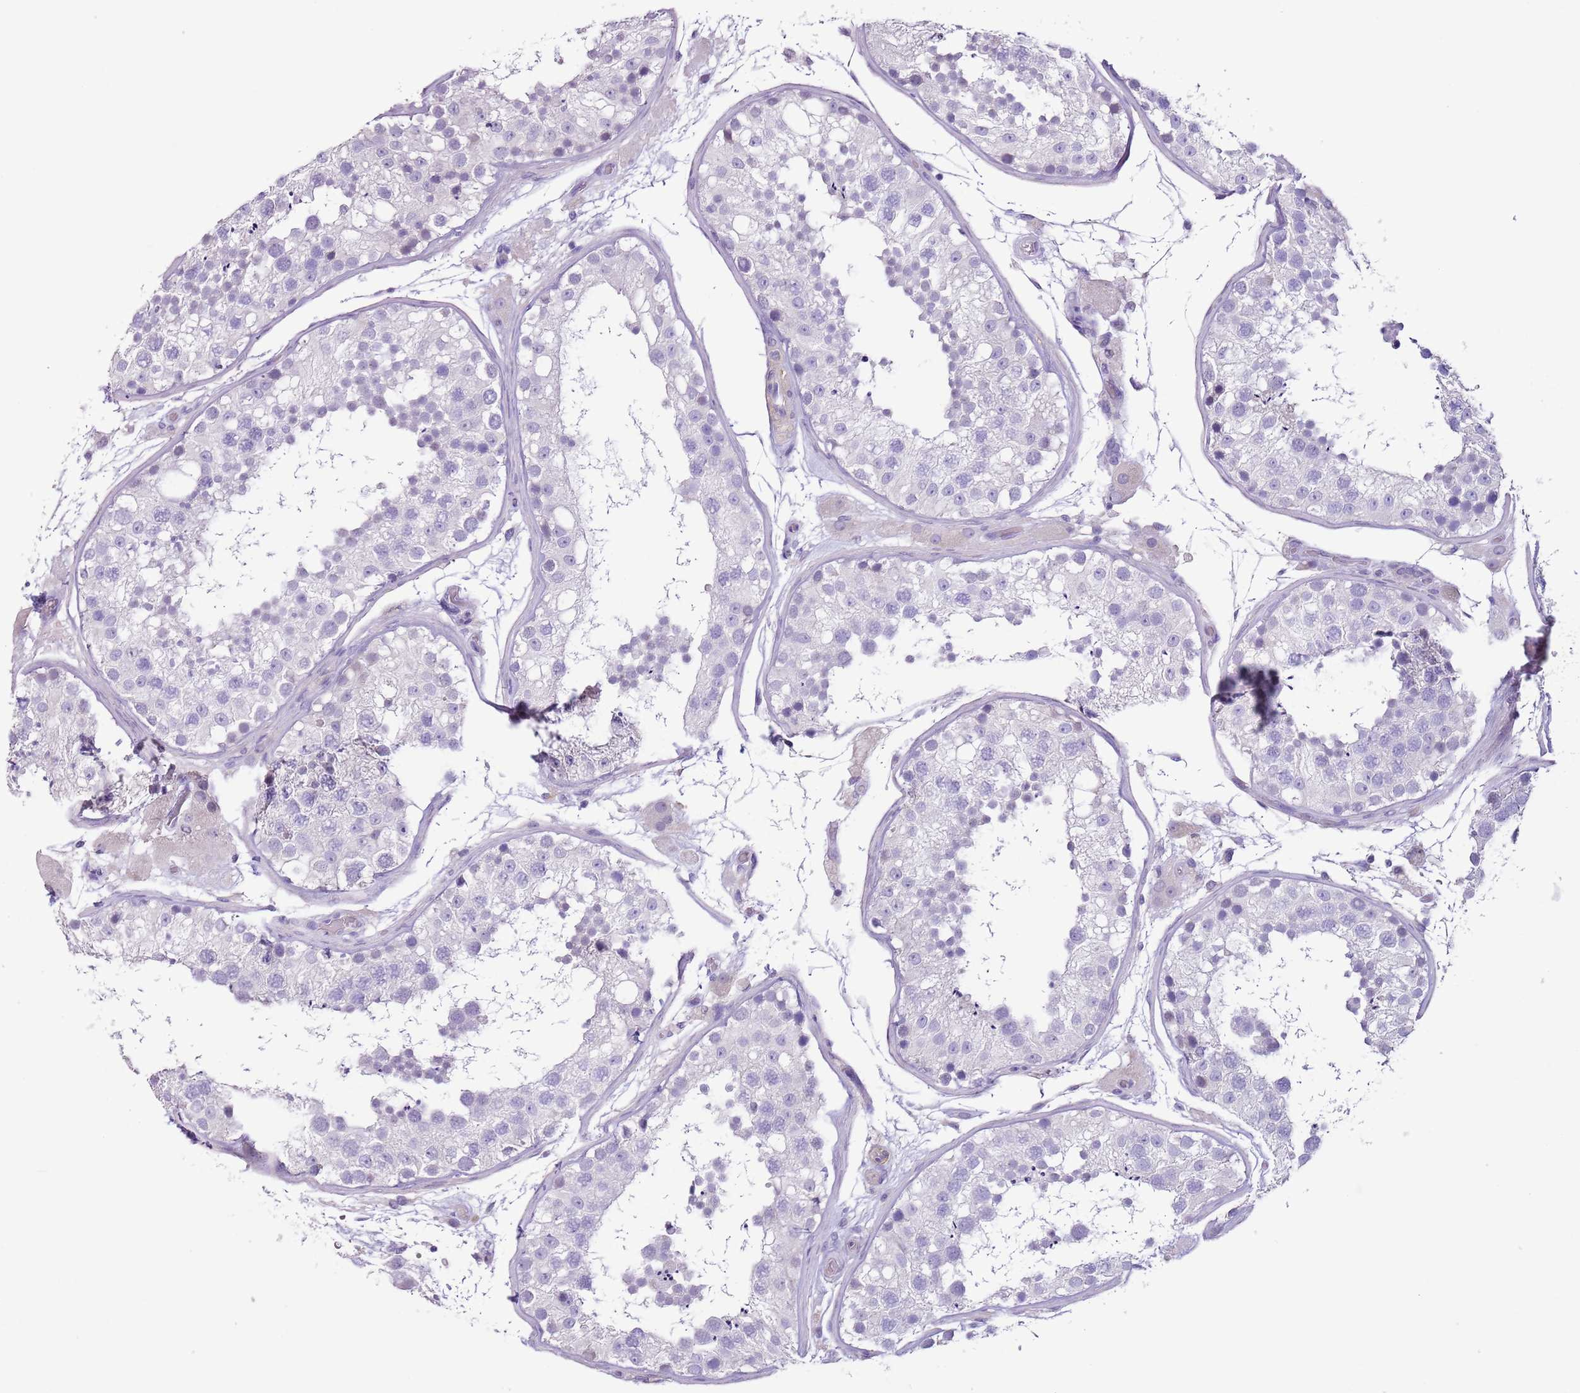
{"staining": {"intensity": "negative", "quantity": "none", "location": "none"}, "tissue": "testis", "cell_type": "Cells in seminiferous ducts", "image_type": "normal", "snomed": [{"axis": "morphology", "description": "Normal tissue, NOS"}, {"axis": "topography", "description": "Testis"}], "caption": "Cells in seminiferous ducts are negative for protein expression in normal human testis. The staining is performed using DAB brown chromogen with nuclei counter-stained in using hematoxylin.", "gene": "SLC7A14", "patient": {"sex": "male", "age": 26}}